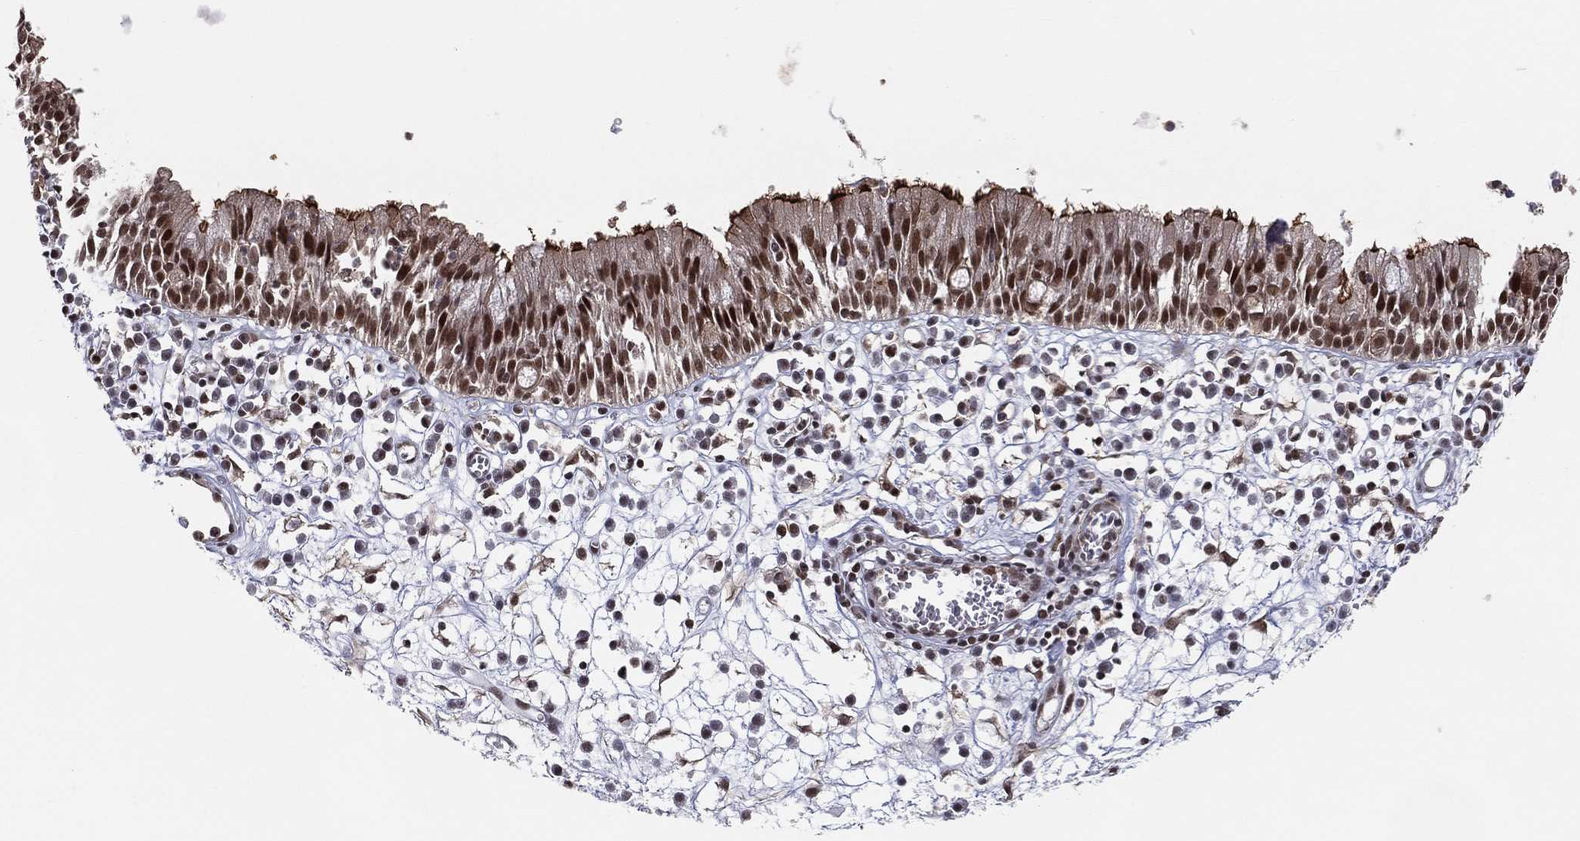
{"staining": {"intensity": "strong", "quantity": ">75%", "location": "cytoplasmic/membranous,nuclear"}, "tissue": "nasopharynx", "cell_type": "Respiratory epithelial cells", "image_type": "normal", "snomed": [{"axis": "morphology", "description": "Normal tissue, NOS"}, {"axis": "topography", "description": "Nasopharynx"}], "caption": "Human nasopharynx stained for a protein (brown) shows strong cytoplasmic/membranous,nuclear positive positivity in about >75% of respiratory epithelial cells.", "gene": "GPALPP1", "patient": {"sex": "female", "age": 77}}